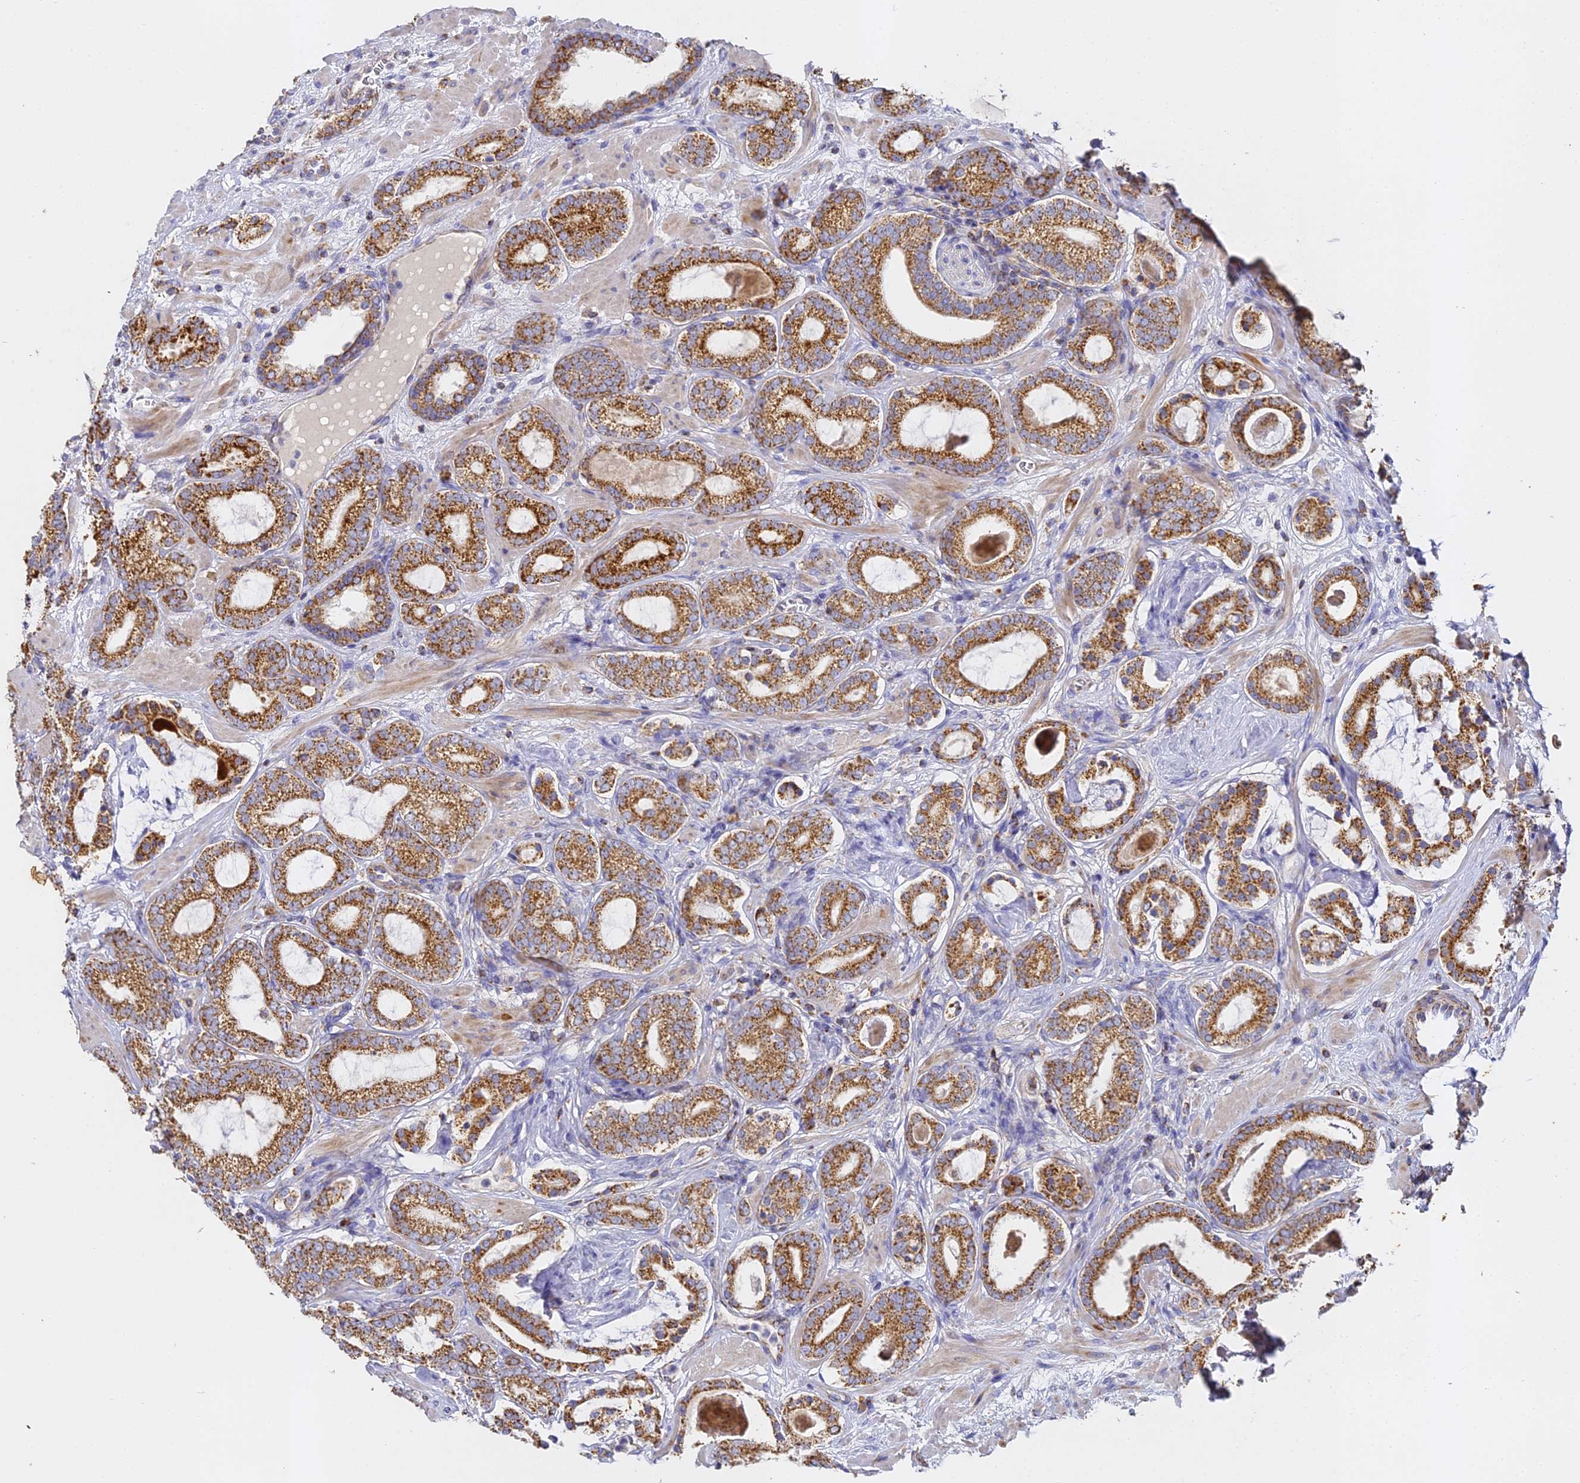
{"staining": {"intensity": "strong", "quantity": ">75%", "location": "cytoplasmic/membranous"}, "tissue": "prostate cancer", "cell_type": "Tumor cells", "image_type": "cancer", "snomed": [{"axis": "morphology", "description": "Adenocarcinoma, High grade"}, {"axis": "topography", "description": "Prostate"}], "caption": "Immunohistochemical staining of human prostate cancer exhibits high levels of strong cytoplasmic/membranous protein positivity in approximately >75% of tumor cells.", "gene": "DONSON", "patient": {"sex": "male", "age": 60}}